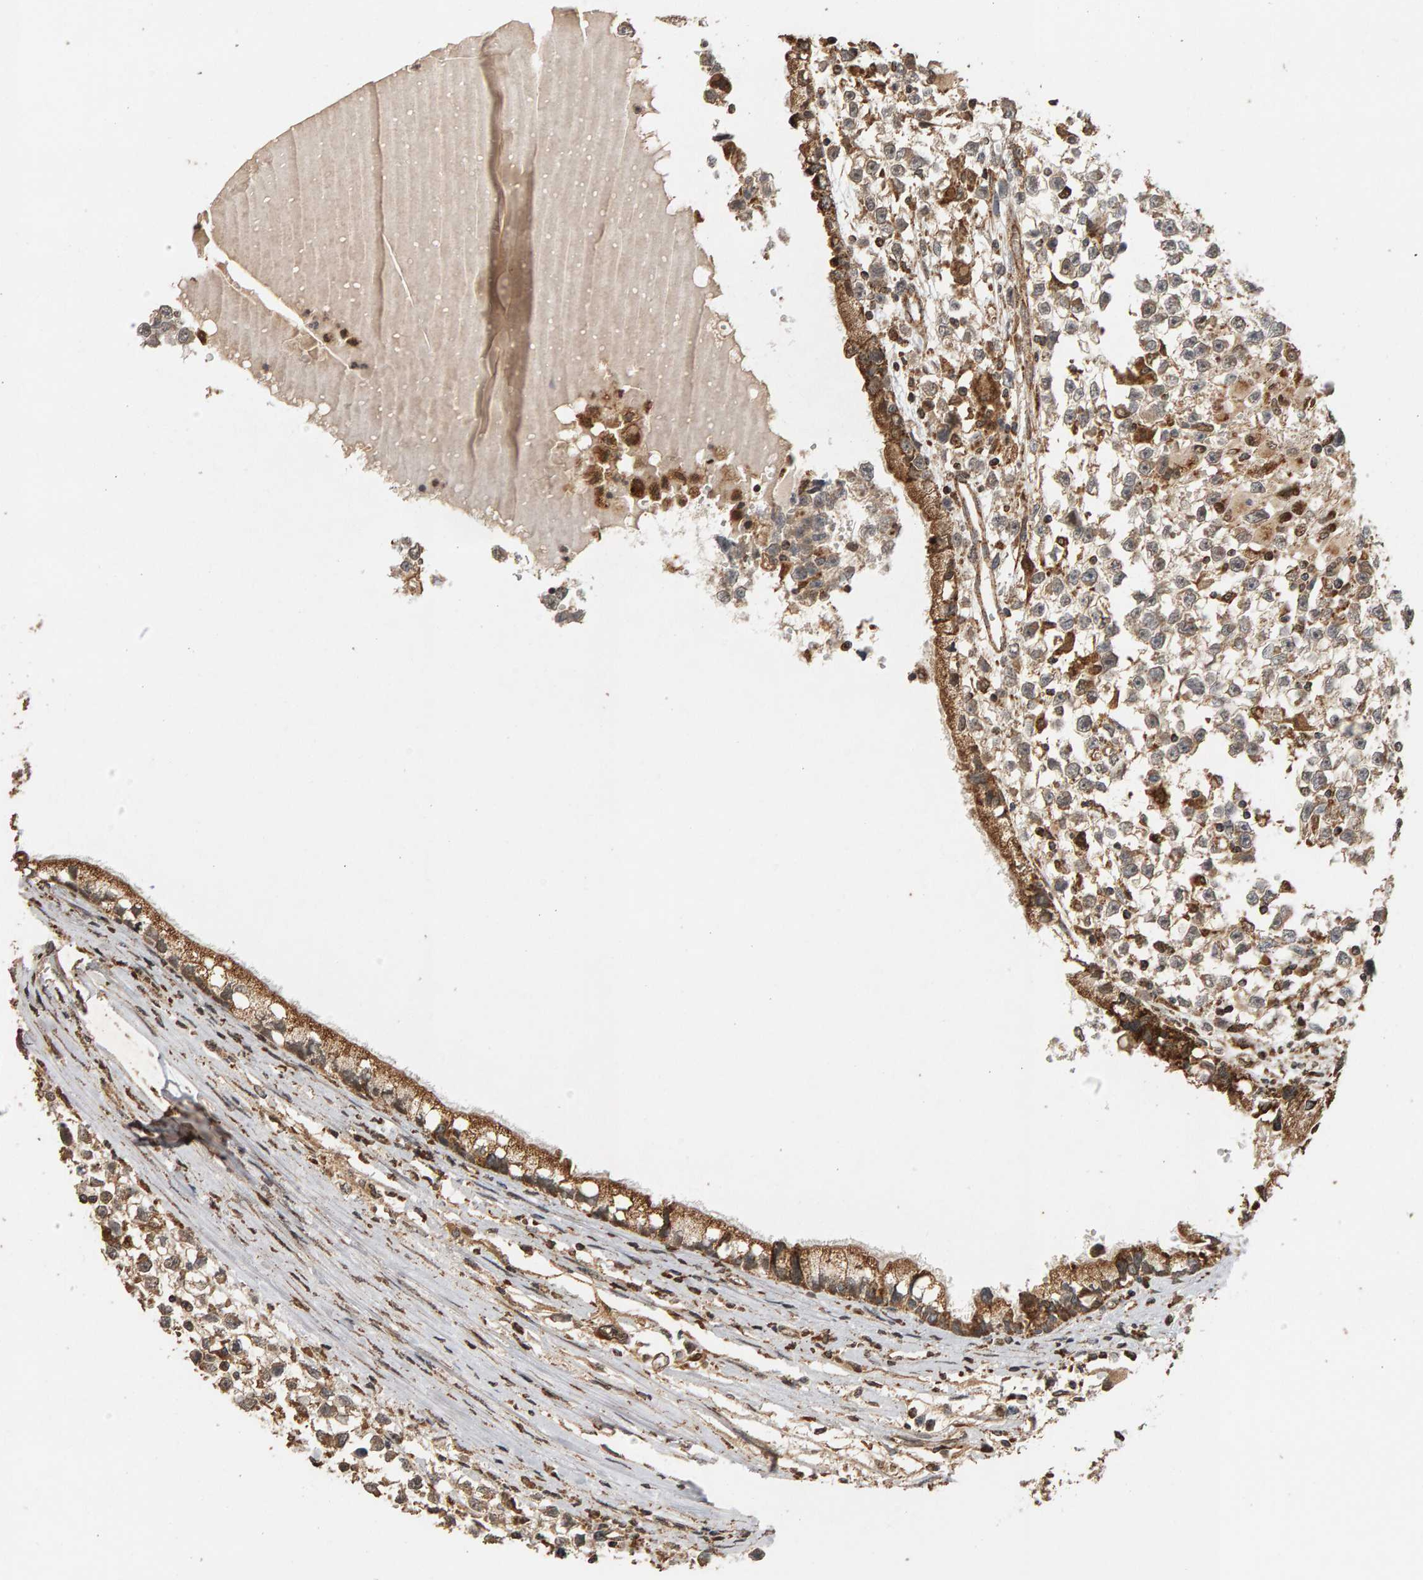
{"staining": {"intensity": "weak", "quantity": "25%-75%", "location": "cytoplasmic/membranous"}, "tissue": "testis cancer", "cell_type": "Tumor cells", "image_type": "cancer", "snomed": [{"axis": "morphology", "description": "Seminoma, NOS"}, {"axis": "morphology", "description": "Carcinoma, Embryonal, NOS"}, {"axis": "topography", "description": "Testis"}], "caption": "Testis cancer (embryonal carcinoma) stained for a protein (brown) exhibits weak cytoplasmic/membranous positive positivity in approximately 25%-75% of tumor cells.", "gene": "GSTK1", "patient": {"sex": "male", "age": 51}}